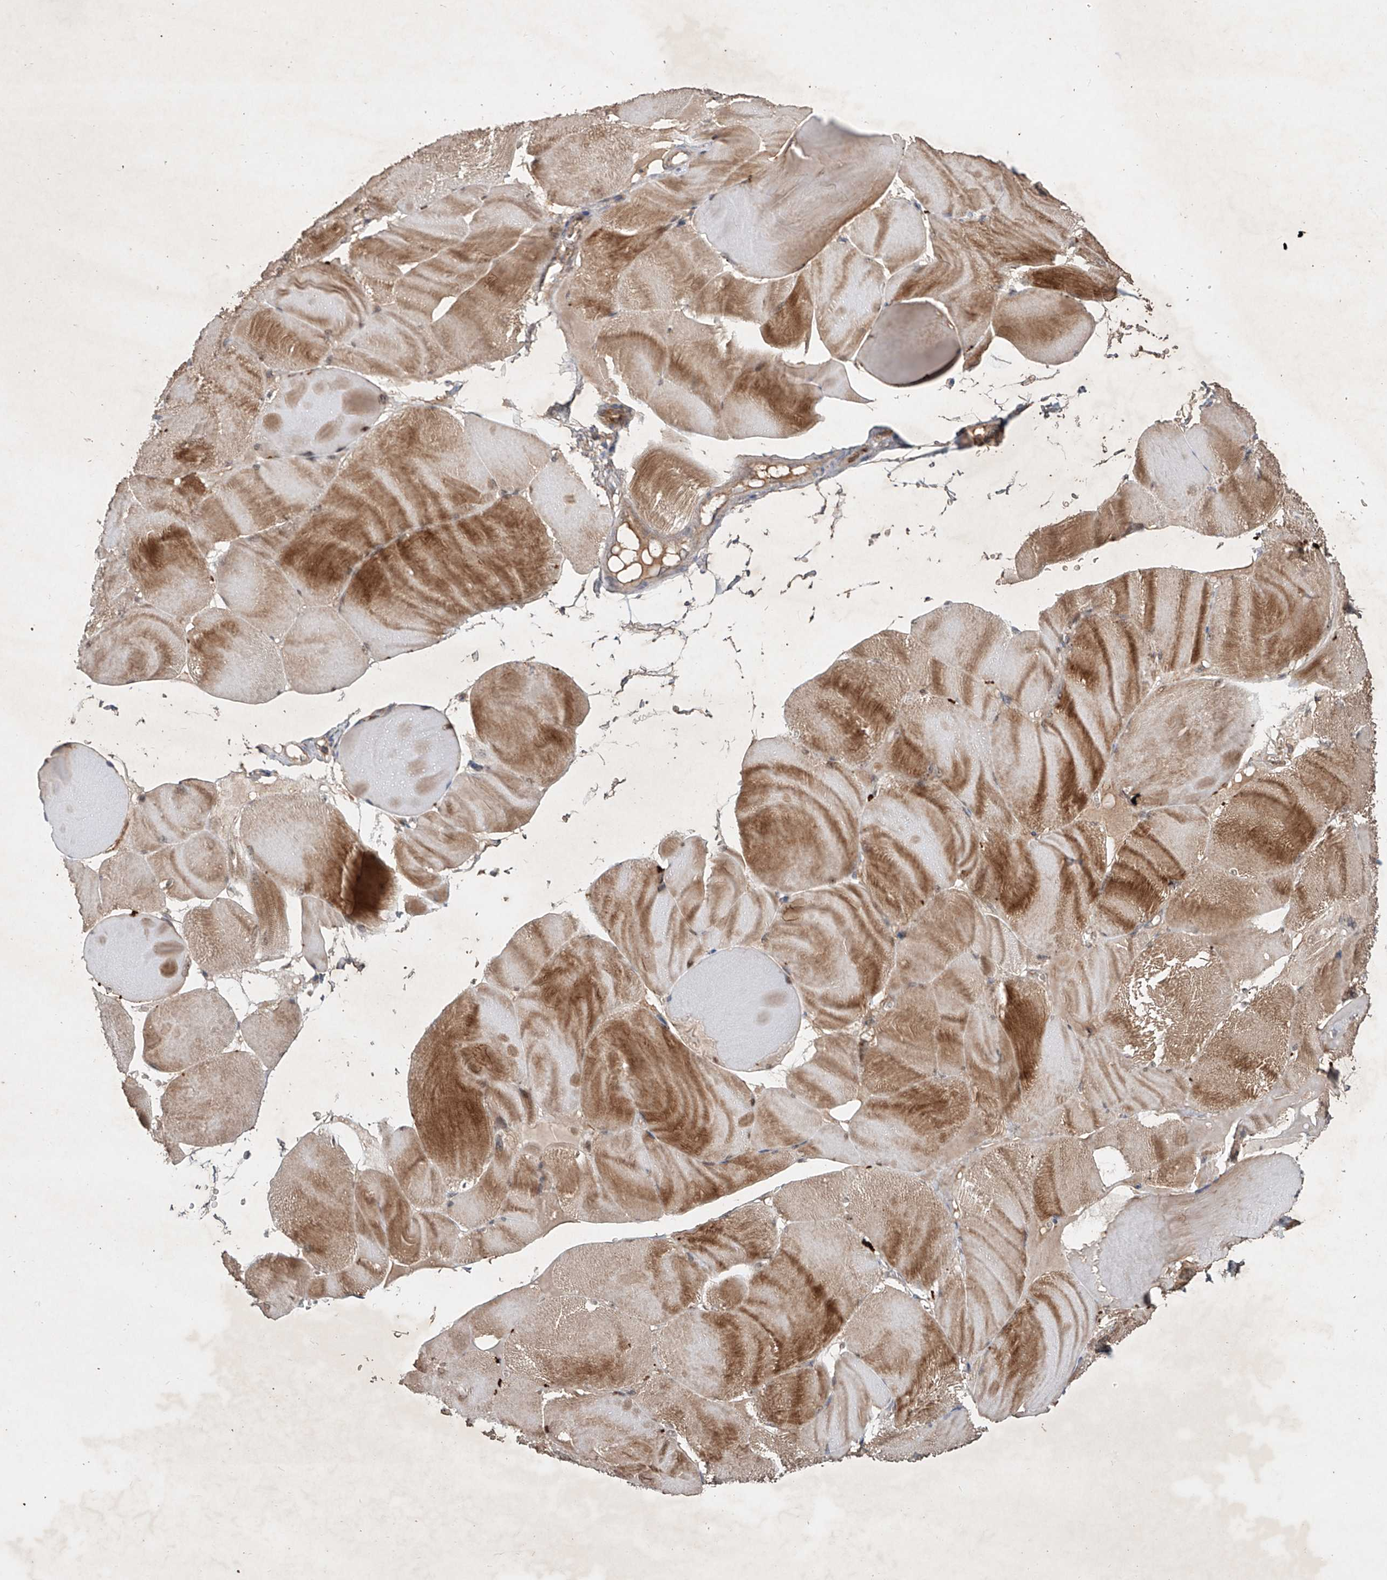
{"staining": {"intensity": "moderate", "quantity": ">75%", "location": "cytoplasmic/membranous"}, "tissue": "skeletal muscle", "cell_type": "Myocytes", "image_type": "normal", "snomed": [{"axis": "morphology", "description": "Normal tissue, NOS"}, {"axis": "morphology", "description": "Basal cell carcinoma"}, {"axis": "topography", "description": "Skeletal muscle"}], "caption": "An immunohistochemistry (IHC) photomicrograph of normal tissue is shown. Protein staining in brown shows moderate cytoplasmic/membranous positivity in skeletal muscle within myocytes. The staining is performed using DAB (3,3'-diaminobenzidine) brown chromogen to label protein expression. The nuclei are counter-stained blue using hematoxylin.", "gene": "IER5", "patient": {"sex": "female", "age": 64}}